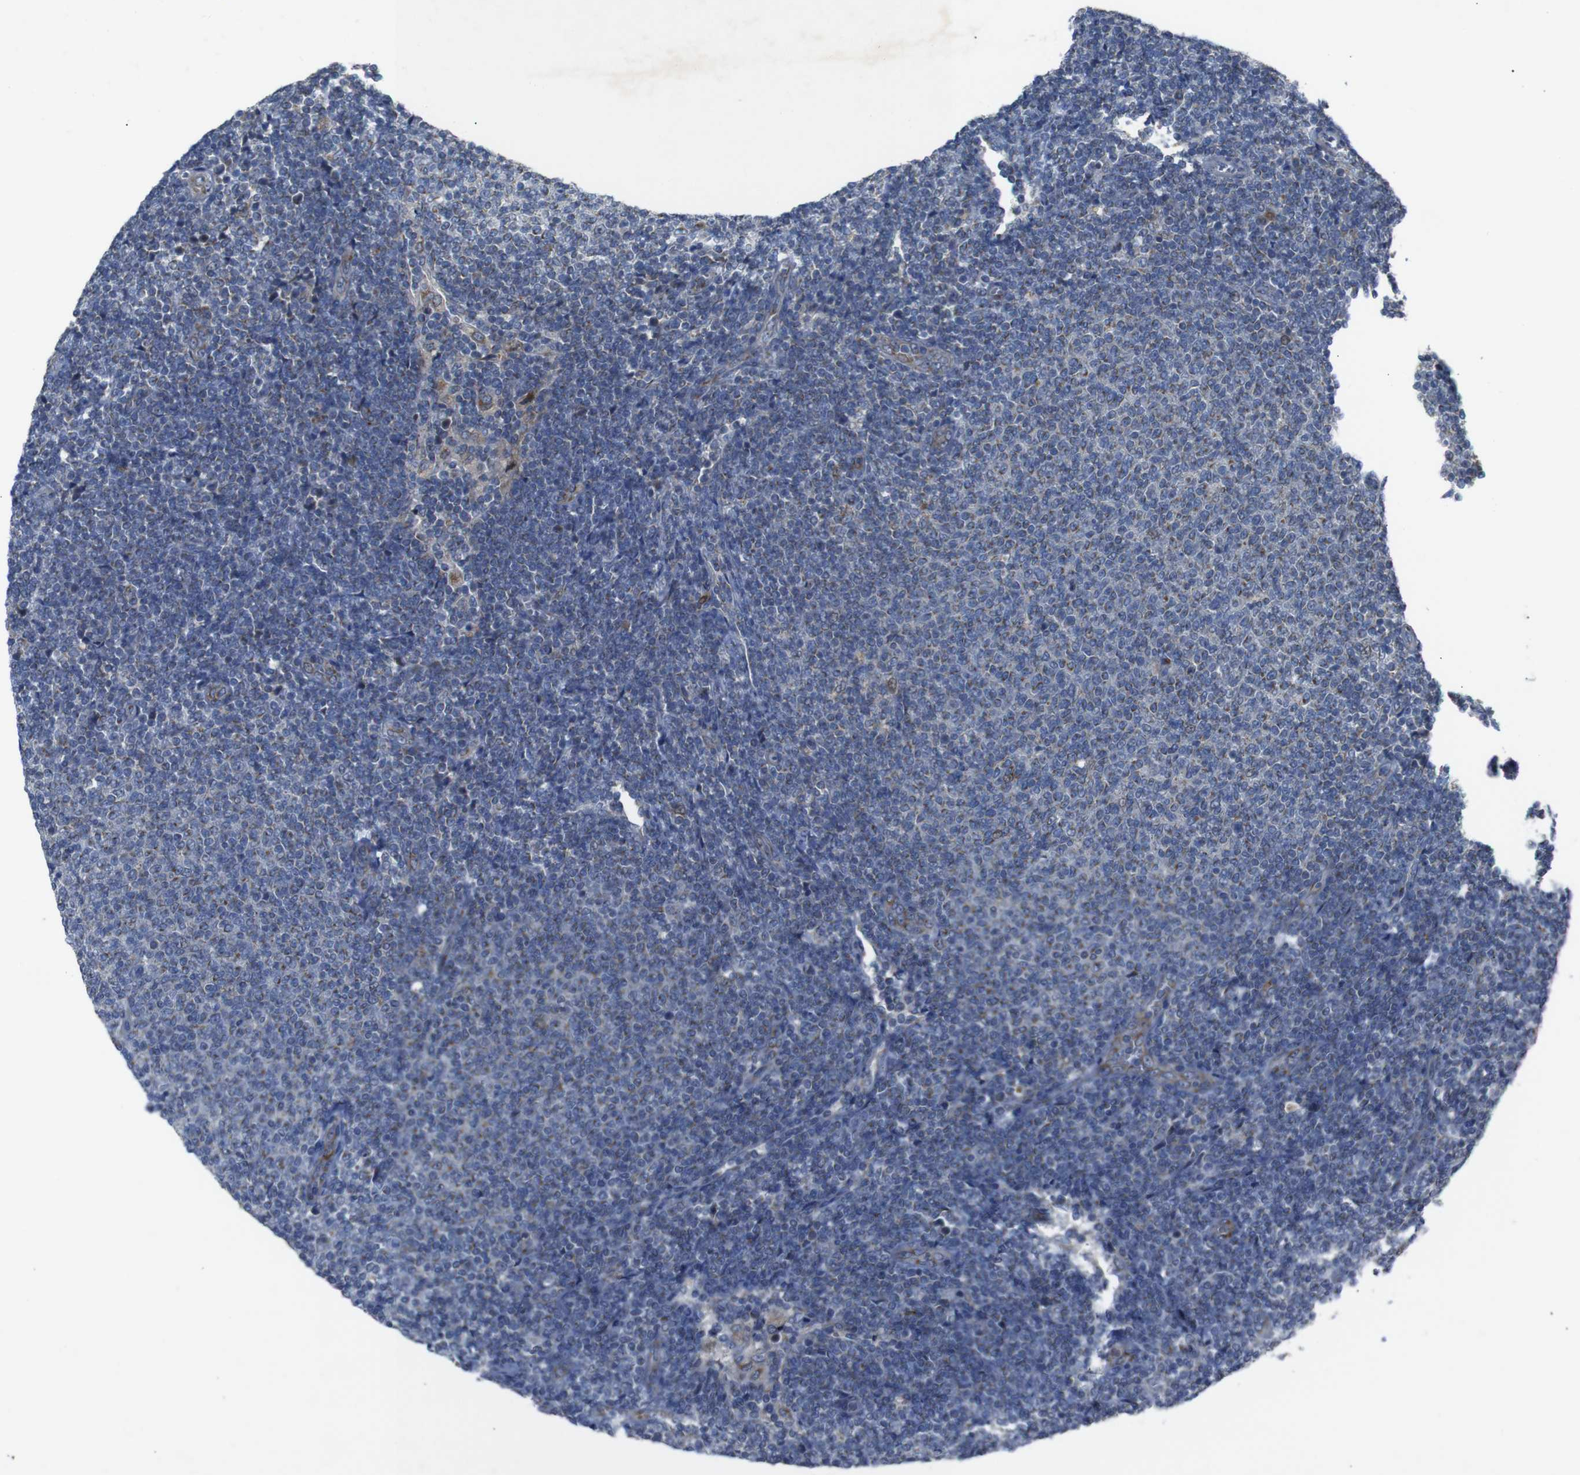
{"staining": {"intensity": "weak", "quantity": "25%-75%", "location": "cytoplasmic/membranous"}, "tissue": "lymphoma", "cell_type": "Tumor cells", "image_type": "cancer", "snomed": [{"axis": "morphology", "description": "Malignant lymphoma, non-Hodgkin's type, Low grade"}, {"axis": "topography", "description": "Lymph node"}], "caption": "Approximately 25%-75% of tumor cells in malignant lymphoma, non-Hodgkin's type (low-grade) exhibit weak cytoplasmic/membranous protein positivity as visualized by brown immunohistochemical staining.", "gene": "CHST10", "patient": {"sex": "male", "age": 66}}